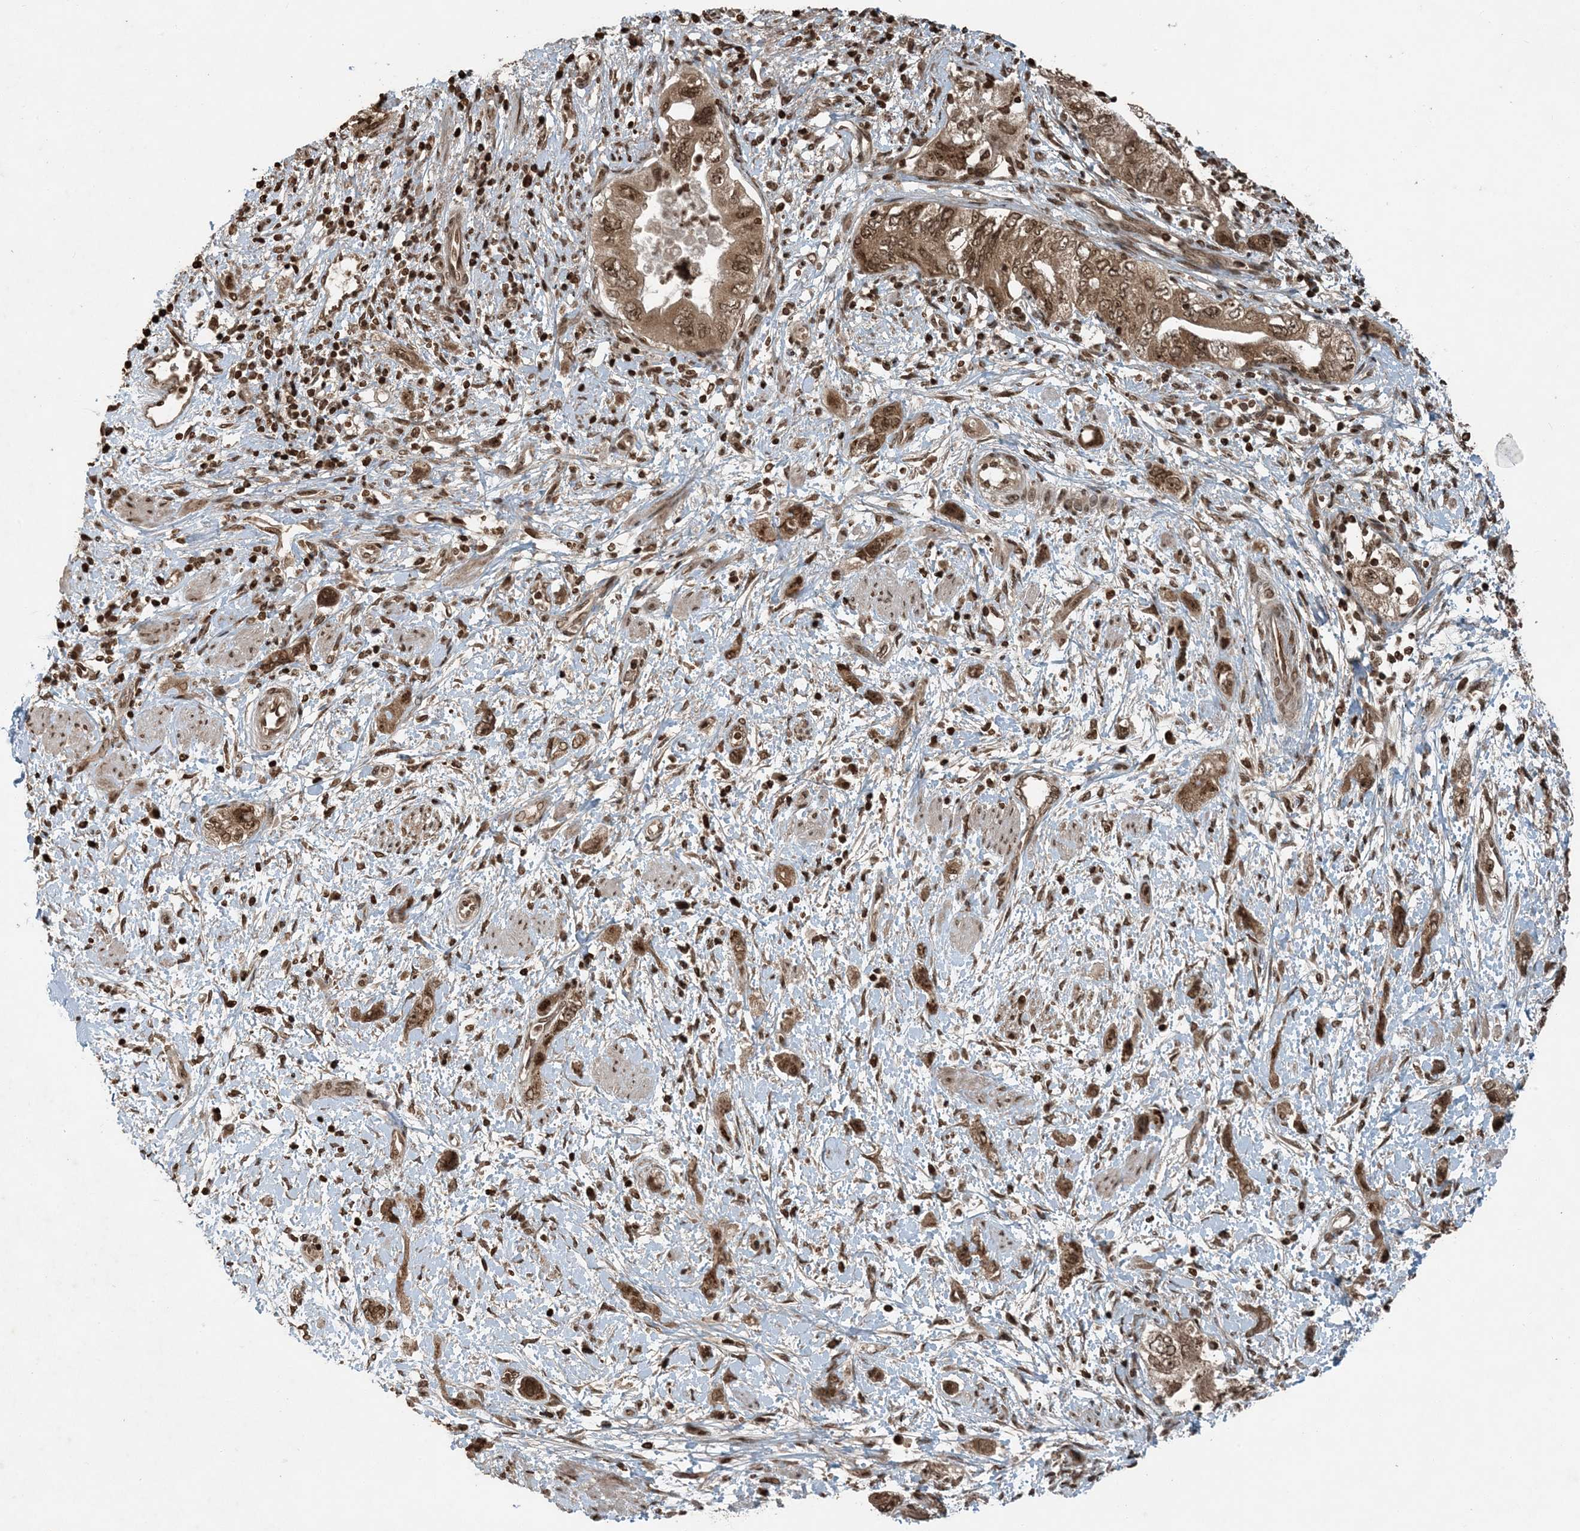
{"staining": {"intensity": "moderate", "quantity": ">75%", "location": "cytoplasmic/membranous,nuclear"}, "tissue": "pancreatic cancer", "cell_type": "Tumor cells", "image_type": "cancer", "snomed": [{"axis": "morphology", "description": "Adenocarcinoma, NOS"}, {"axis": "topography", "description": "Pancreas"}], "caption": "This image displays immunohistochemistry staining of human pancreatic adenocarcinoma, with medium moderate cytoplasmic/membranous and nuclear positivity in about >75% of tumor cells.", "gene": "ZFAND2B", "patient": {"sex": "female", "age": 73}}